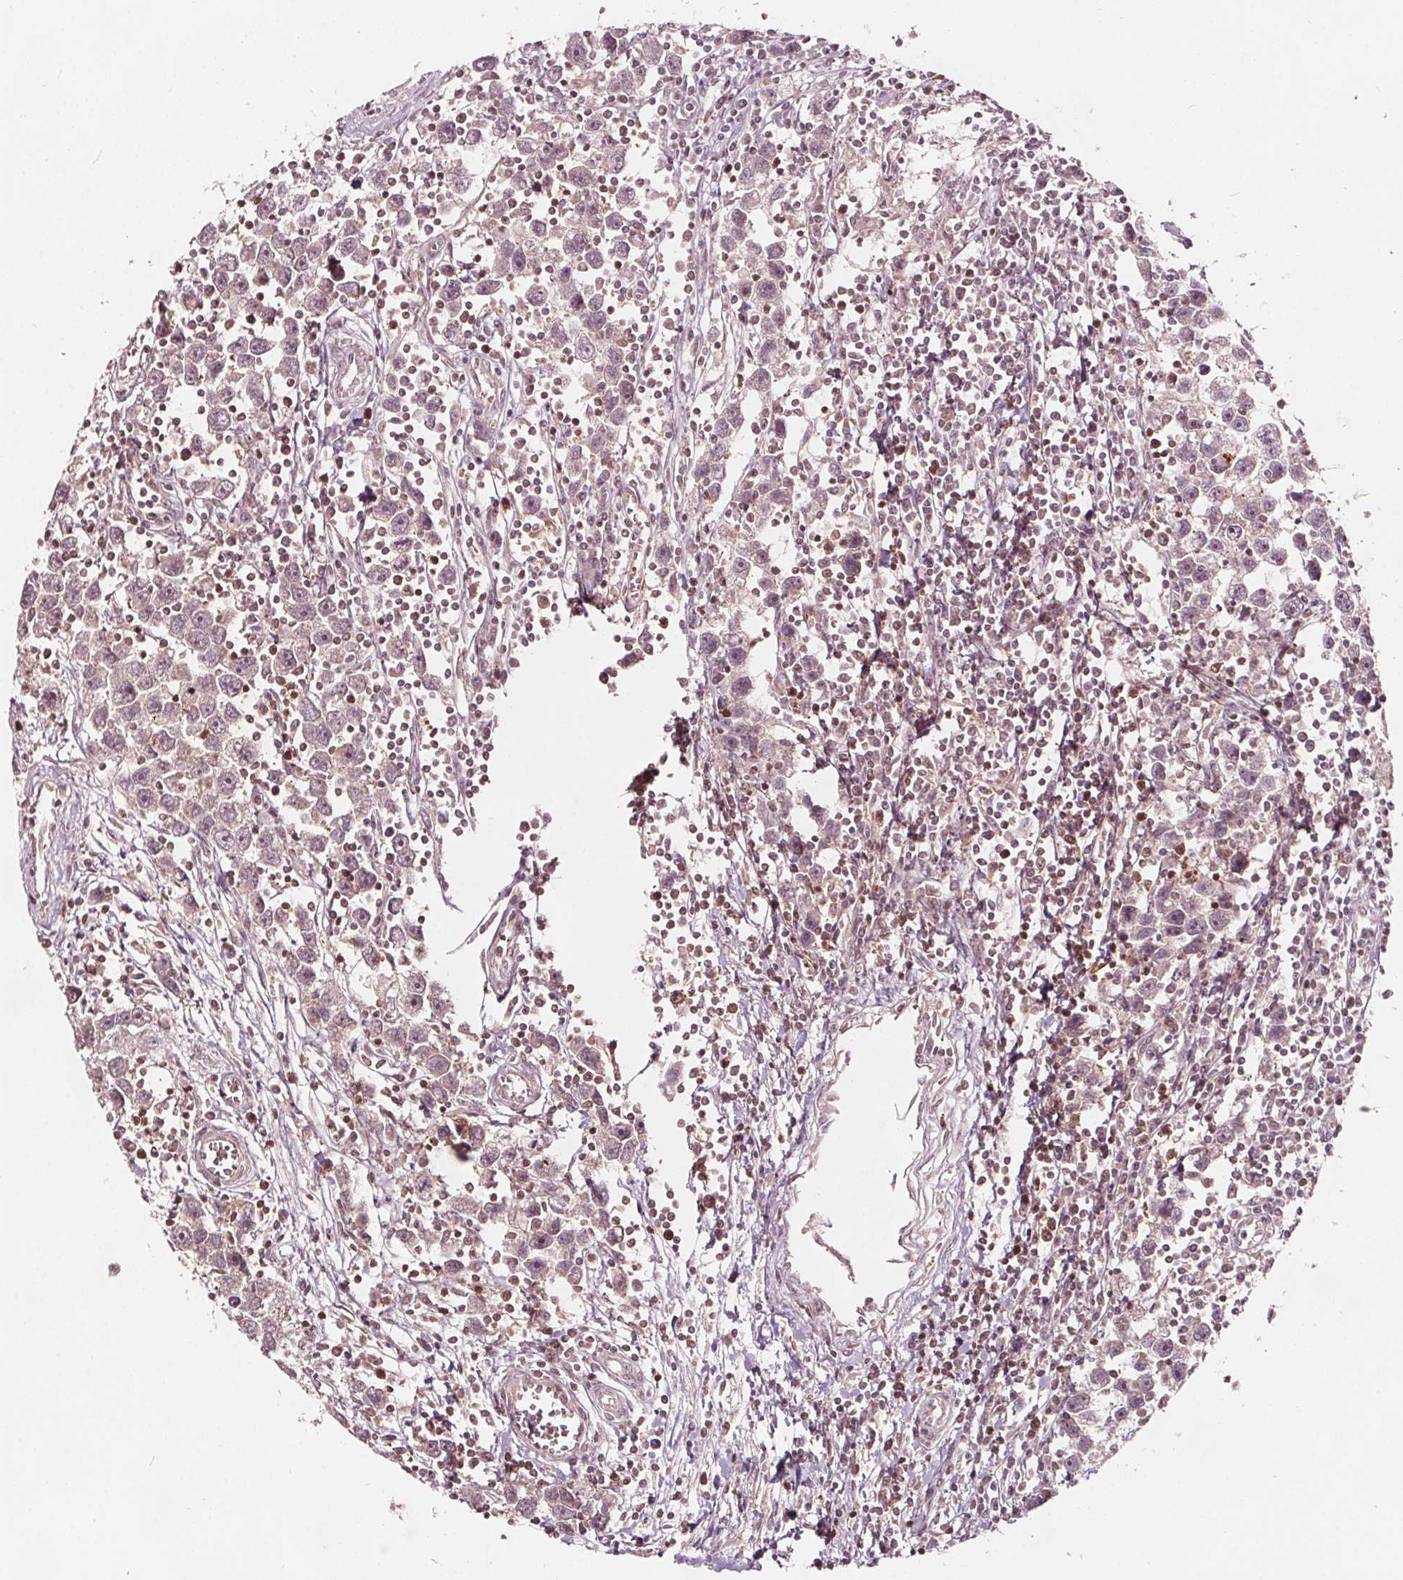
{"staining": {"intensity": "weak", "quantity": "<25%", "location": "cytoplasmic/membranous"}, "tissue": "testis cancer", "cell_type": "Tumor cells", "image_type": "cancer", "snomed": [{"axis": "morphology", "description": "Seminoma, NOS"}, {"axis": "topography", "description": "Testis"}], "caption": "Human testis cancer (seminoma) stained for a protein using immunohistochemistry displays no expression in tumor cells.", "gene": "AIP", "patient": {"sex": "male", "age": 30}}